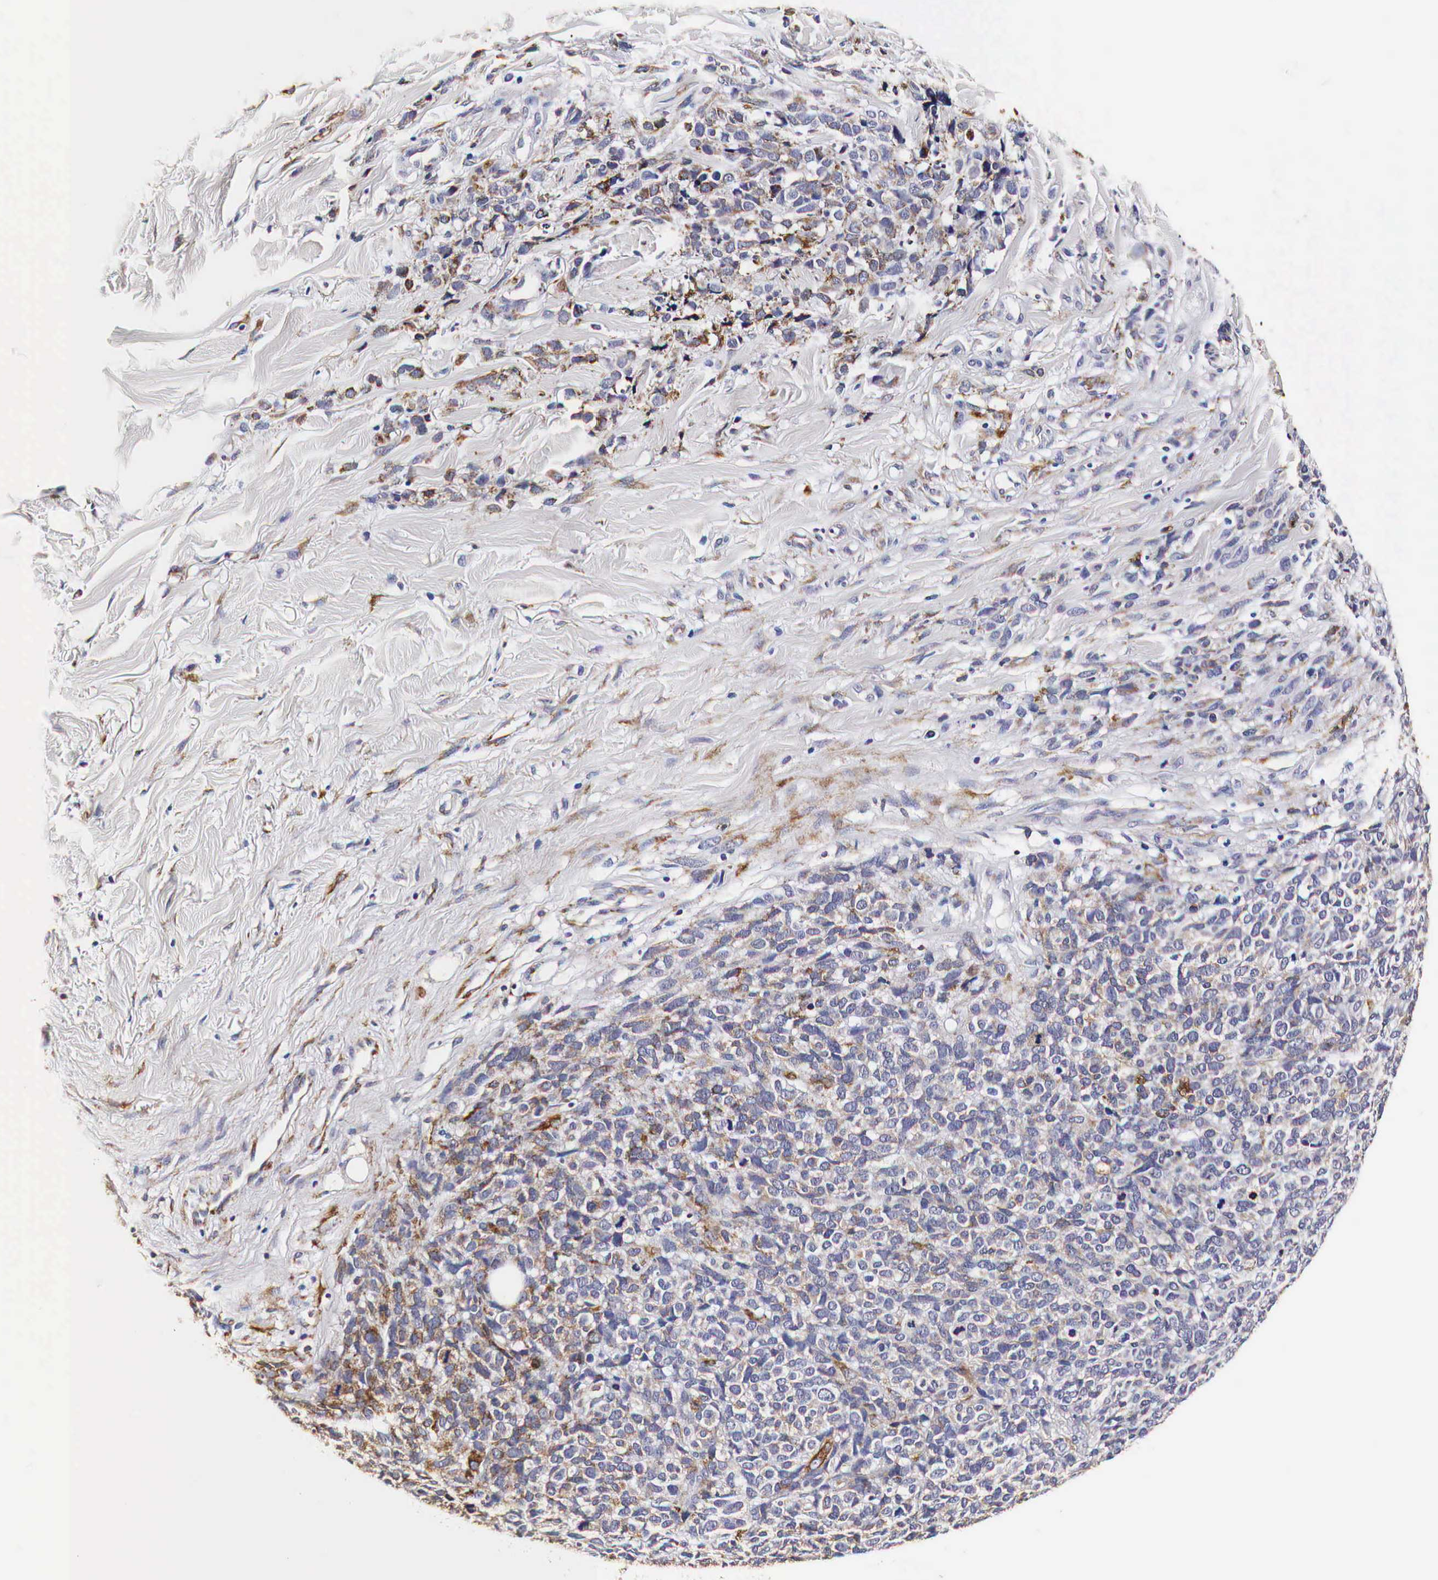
{"staining": {"intensity": "moderate", "quantity": "25%-75%", "location": "cytoplasmic/membranous"}, "tissue": "melanoma", "cell_type": "Tumor cells", "image_type": "cancer", "snomed": [{"axis": "morphology", "description": "Malignant melanoma, NOS"}, {"axis": "topography", "description": "Skin"}], "caption": "High-power microscopy captured an immunohistochemistry micrograph of malignant melanoma, revealing moderate cytoplasmic/membranous expression in about 25%-75% of tumor cells. (Stains: DAB in brown, nuclei in blue, Microscopy: brightfield microscopy at high magnification).", "gene": "CKAP4", "patient": {"sex": "female", "age": 85}}